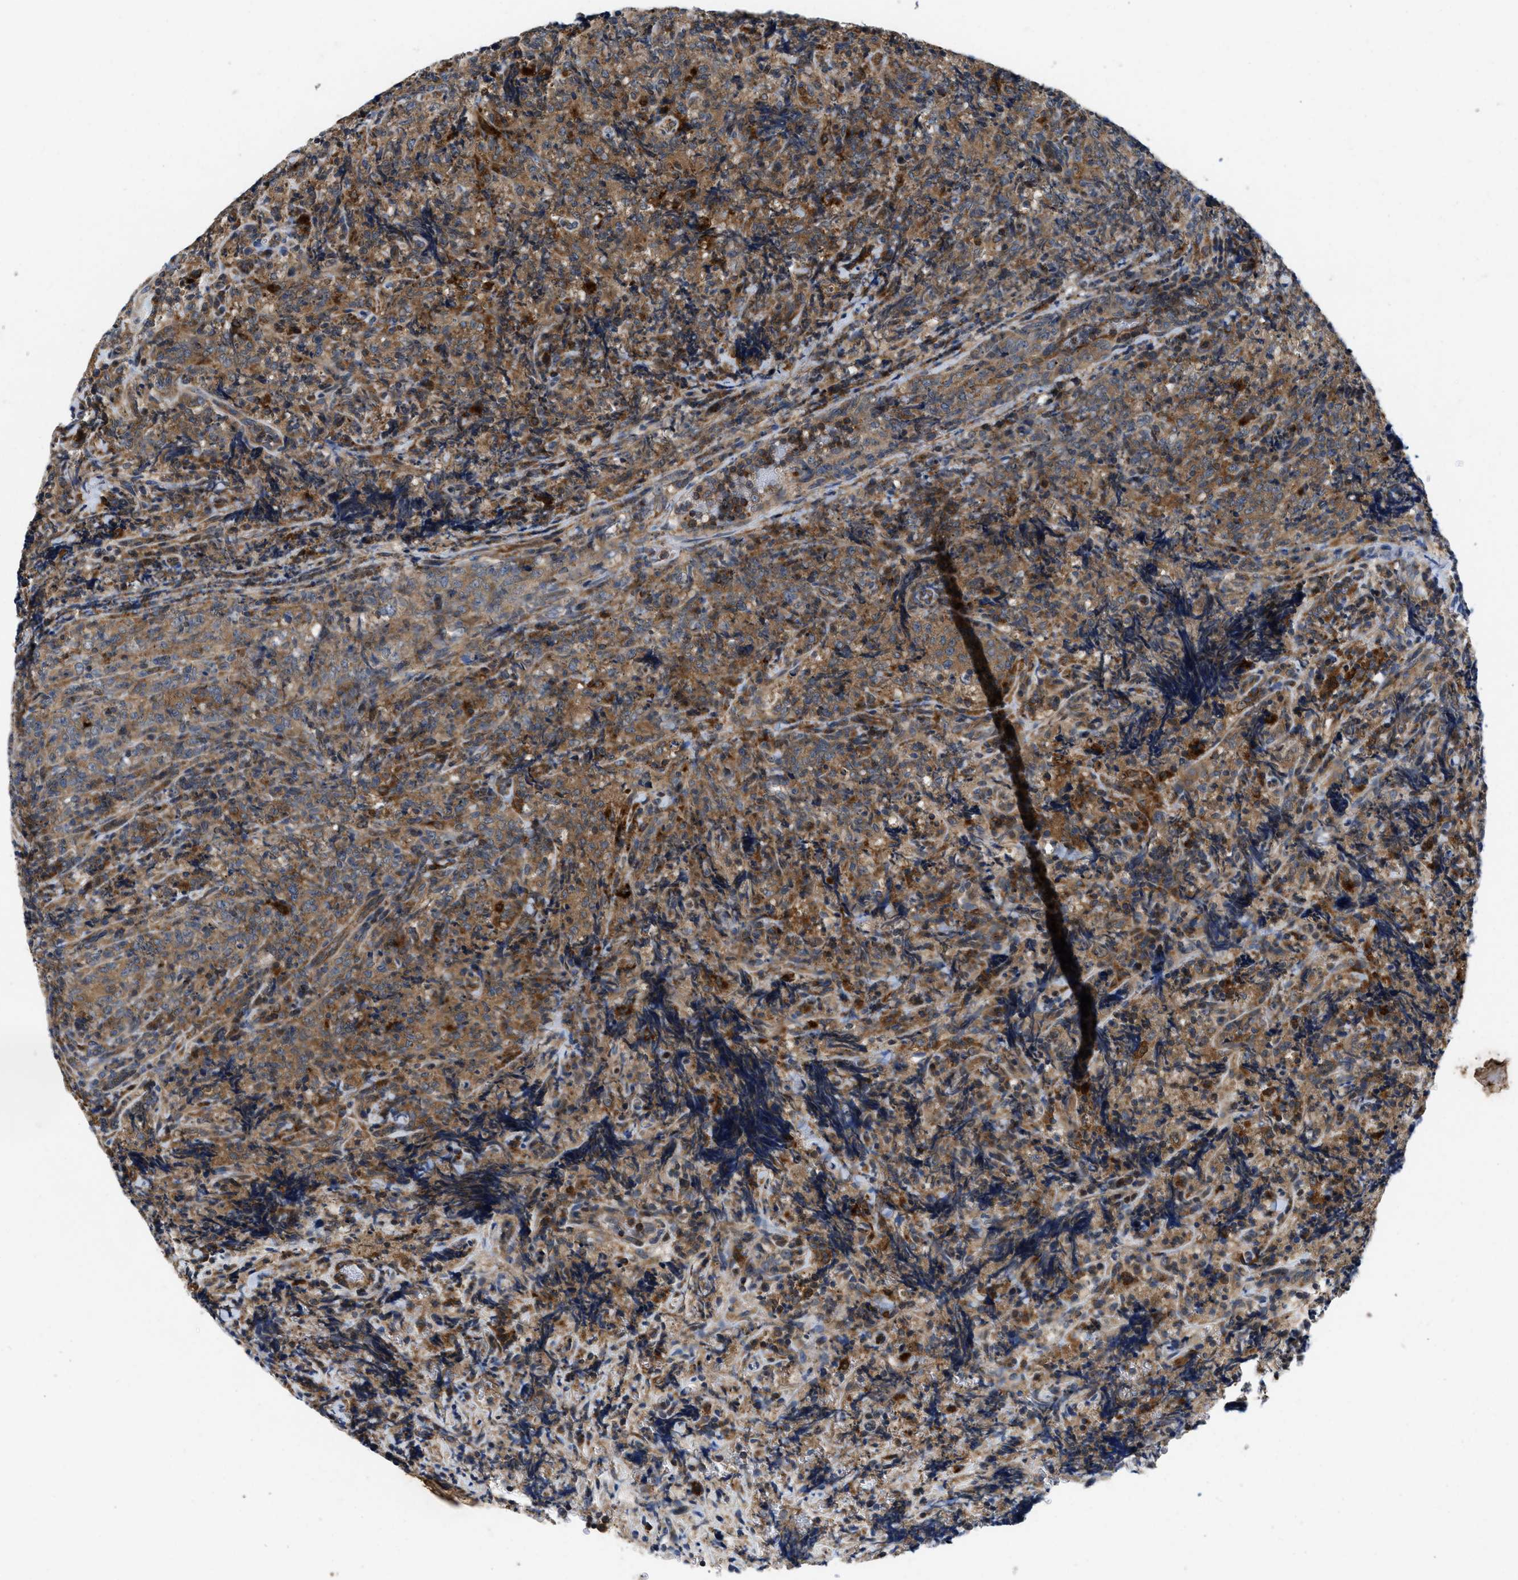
{"staining": {"intensity": "moderate", "quantity": ">75%", "location": "cytoplasmic/membranous"}, "tissue": "lymphoma", "cell_type": "Tumor cells", "image_type": "cancer", "snomed": [{"axis": "morphology", "description": "Malignant lymphoma, non-Hodgkin's type, High grade"}, {"axis": "topography", "description": "Tonsil"}], "caption": "Immunohistochemical staining of human lymphoma exhibits medium levels of moderate cytoplasmic/membranous staining in approximately >75% of tumor cells.", "gene": "ENPP4", "patient": {"sex": "female", "age": 36}}